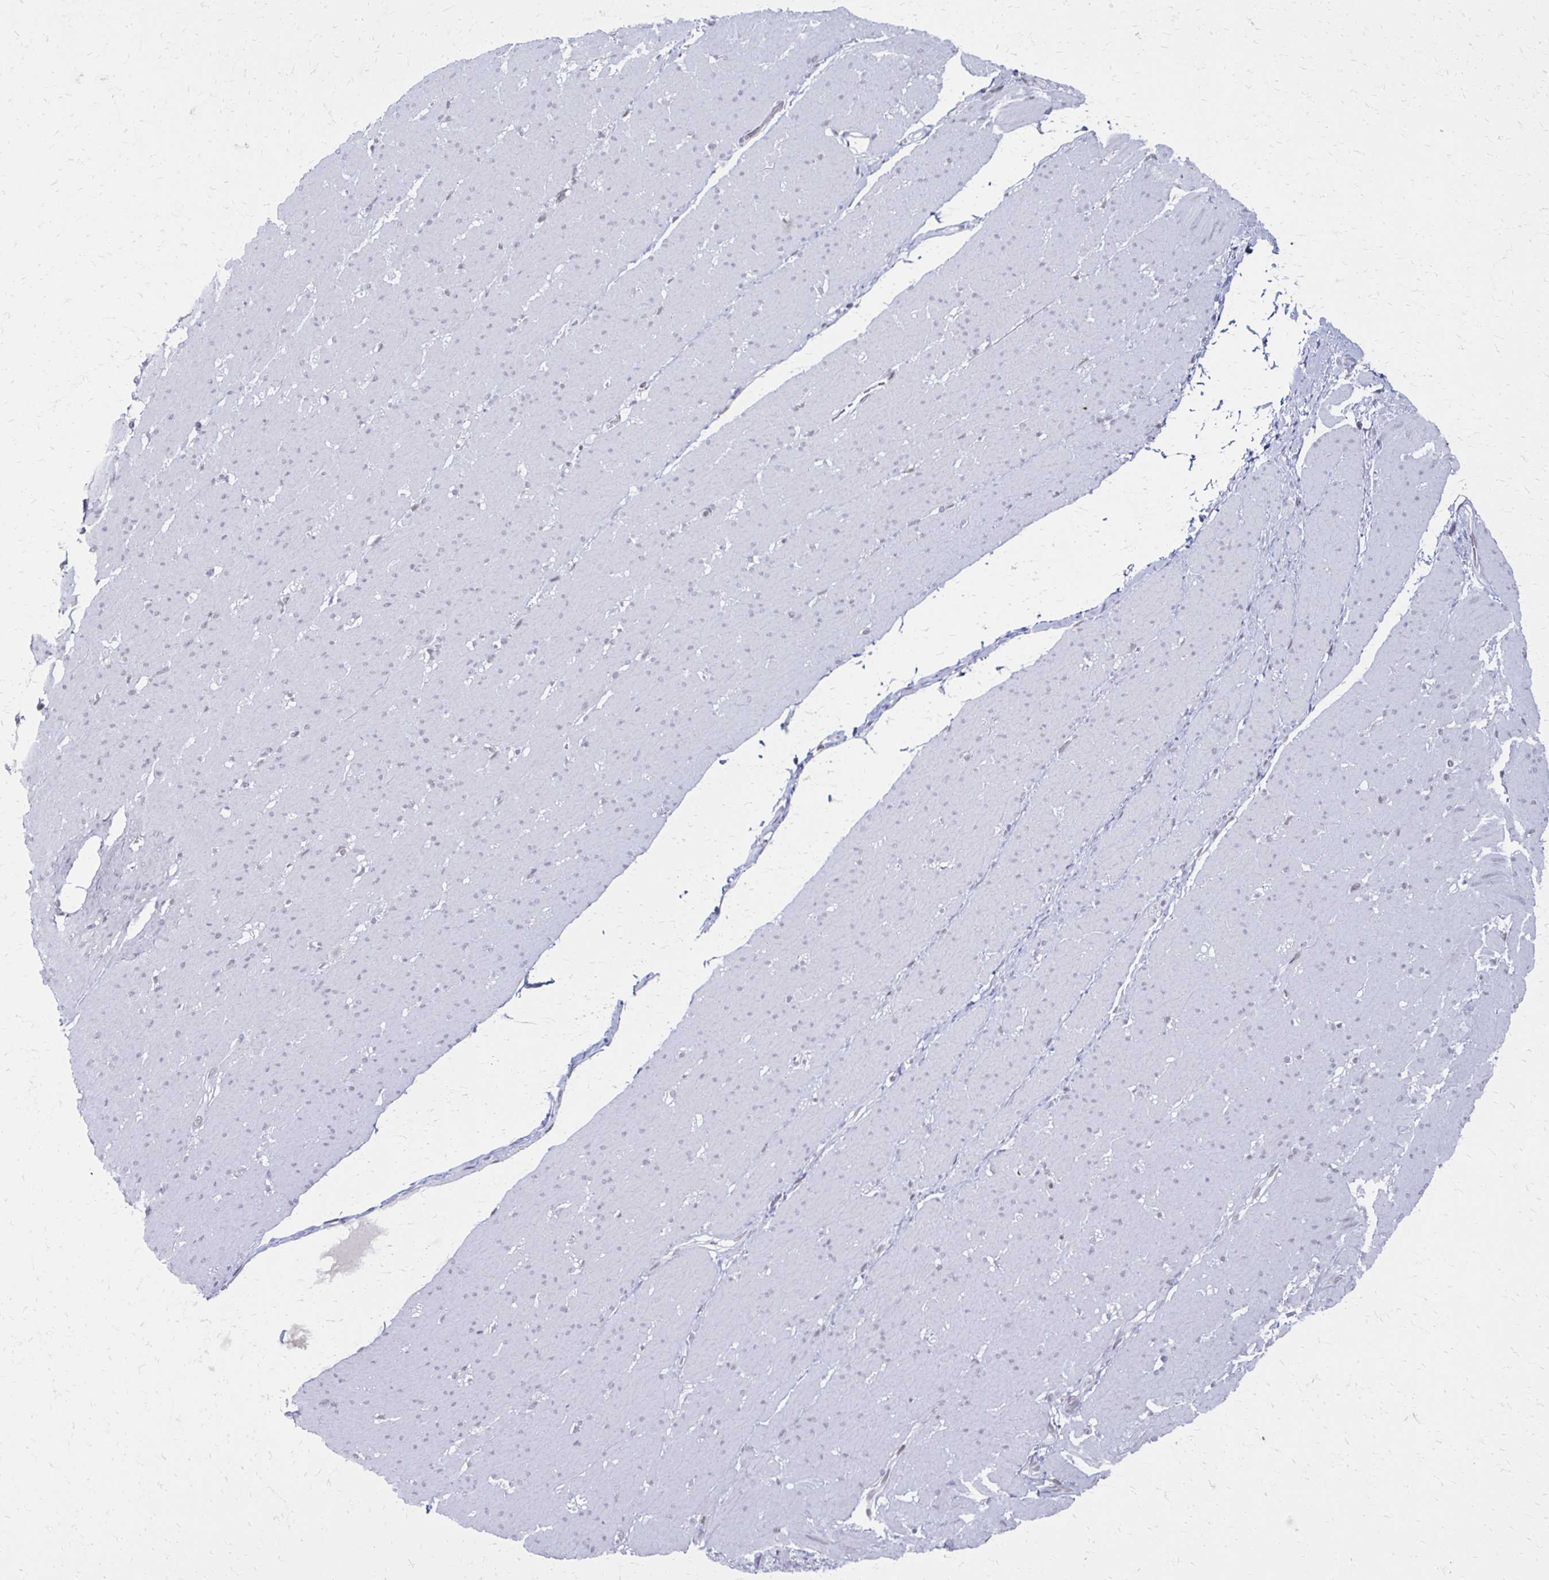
{"staining": {"intensity": "negative", "quantity": "none", "location": "none"}, "tissue": "smooth muscle", "cell_type": "Smooth muscle cells", "image_type": "normal", "snomed": [{"axis": "morphology", "description": "Normal tissue, NOS"}, {"axis": "topography", "description": "Smooth muscle"}, {"axis": "topography", "description": "Rectum"}], "caption": "An IHC histopathology image of unremarkable smooth muscle is shown. There is no staining in smooth muscle cells of smooth muscle.", "gene": "IRF7", "patient": {"sex": "male", "age": 53}}